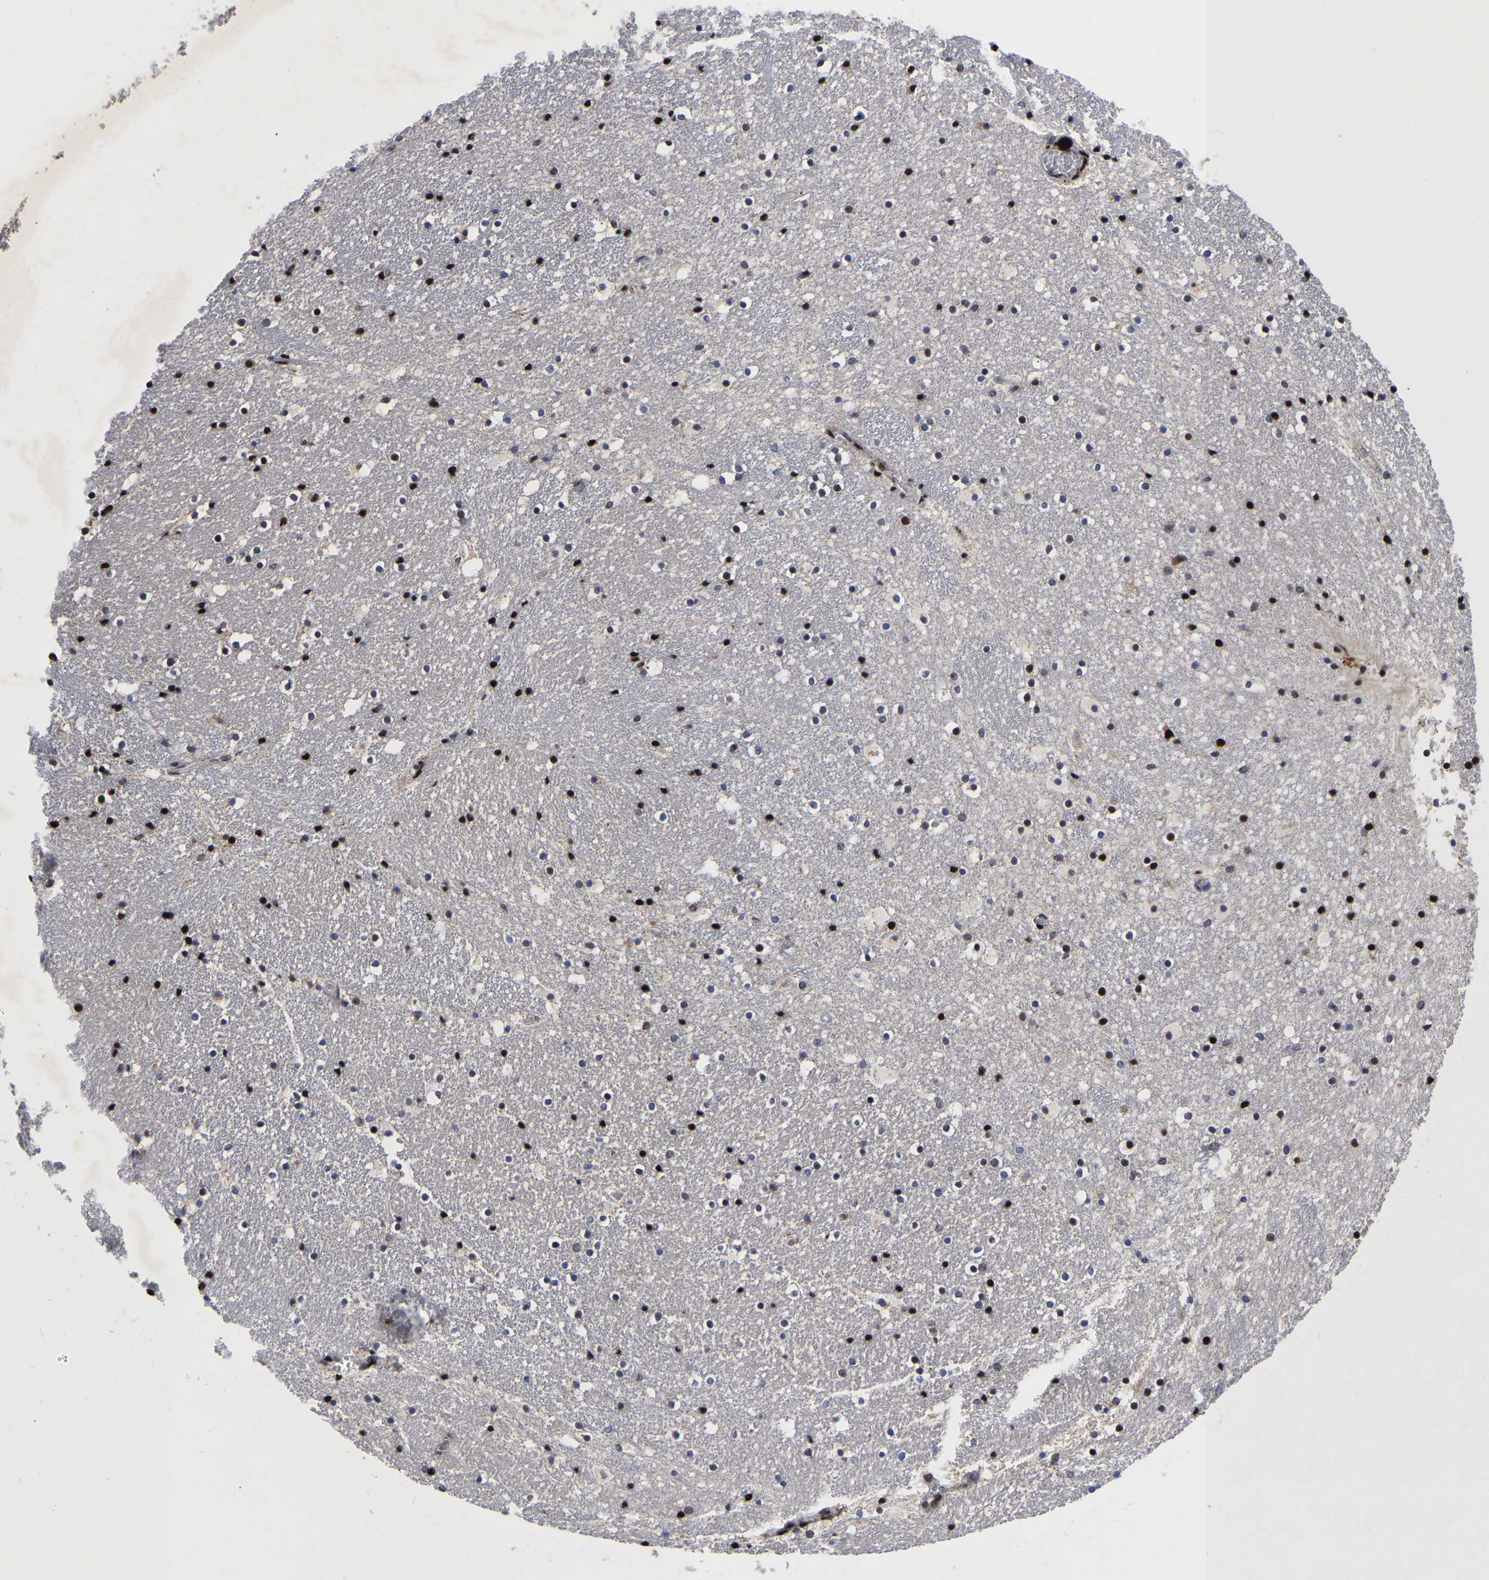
{"staining": {"intensity": "strong", "quantity": "25%-75%", "location": "nuclear"}, "tissue": "caudate", "cell_type": "Glial cells", "image_type": "normal", "snomed": [{"axis": "morphology", "description": "Normal tissue, NOS"}, {"axis": "topography", "description": "Lateral ventricle wall"}], "caption": "Brown immunohistochemical staining in unremarkable caudate shows strong nuclear positivity in about 25%-75% of glial cells.", "gene": "JUNB", "patient": {"sex": "male", "age": 45}}